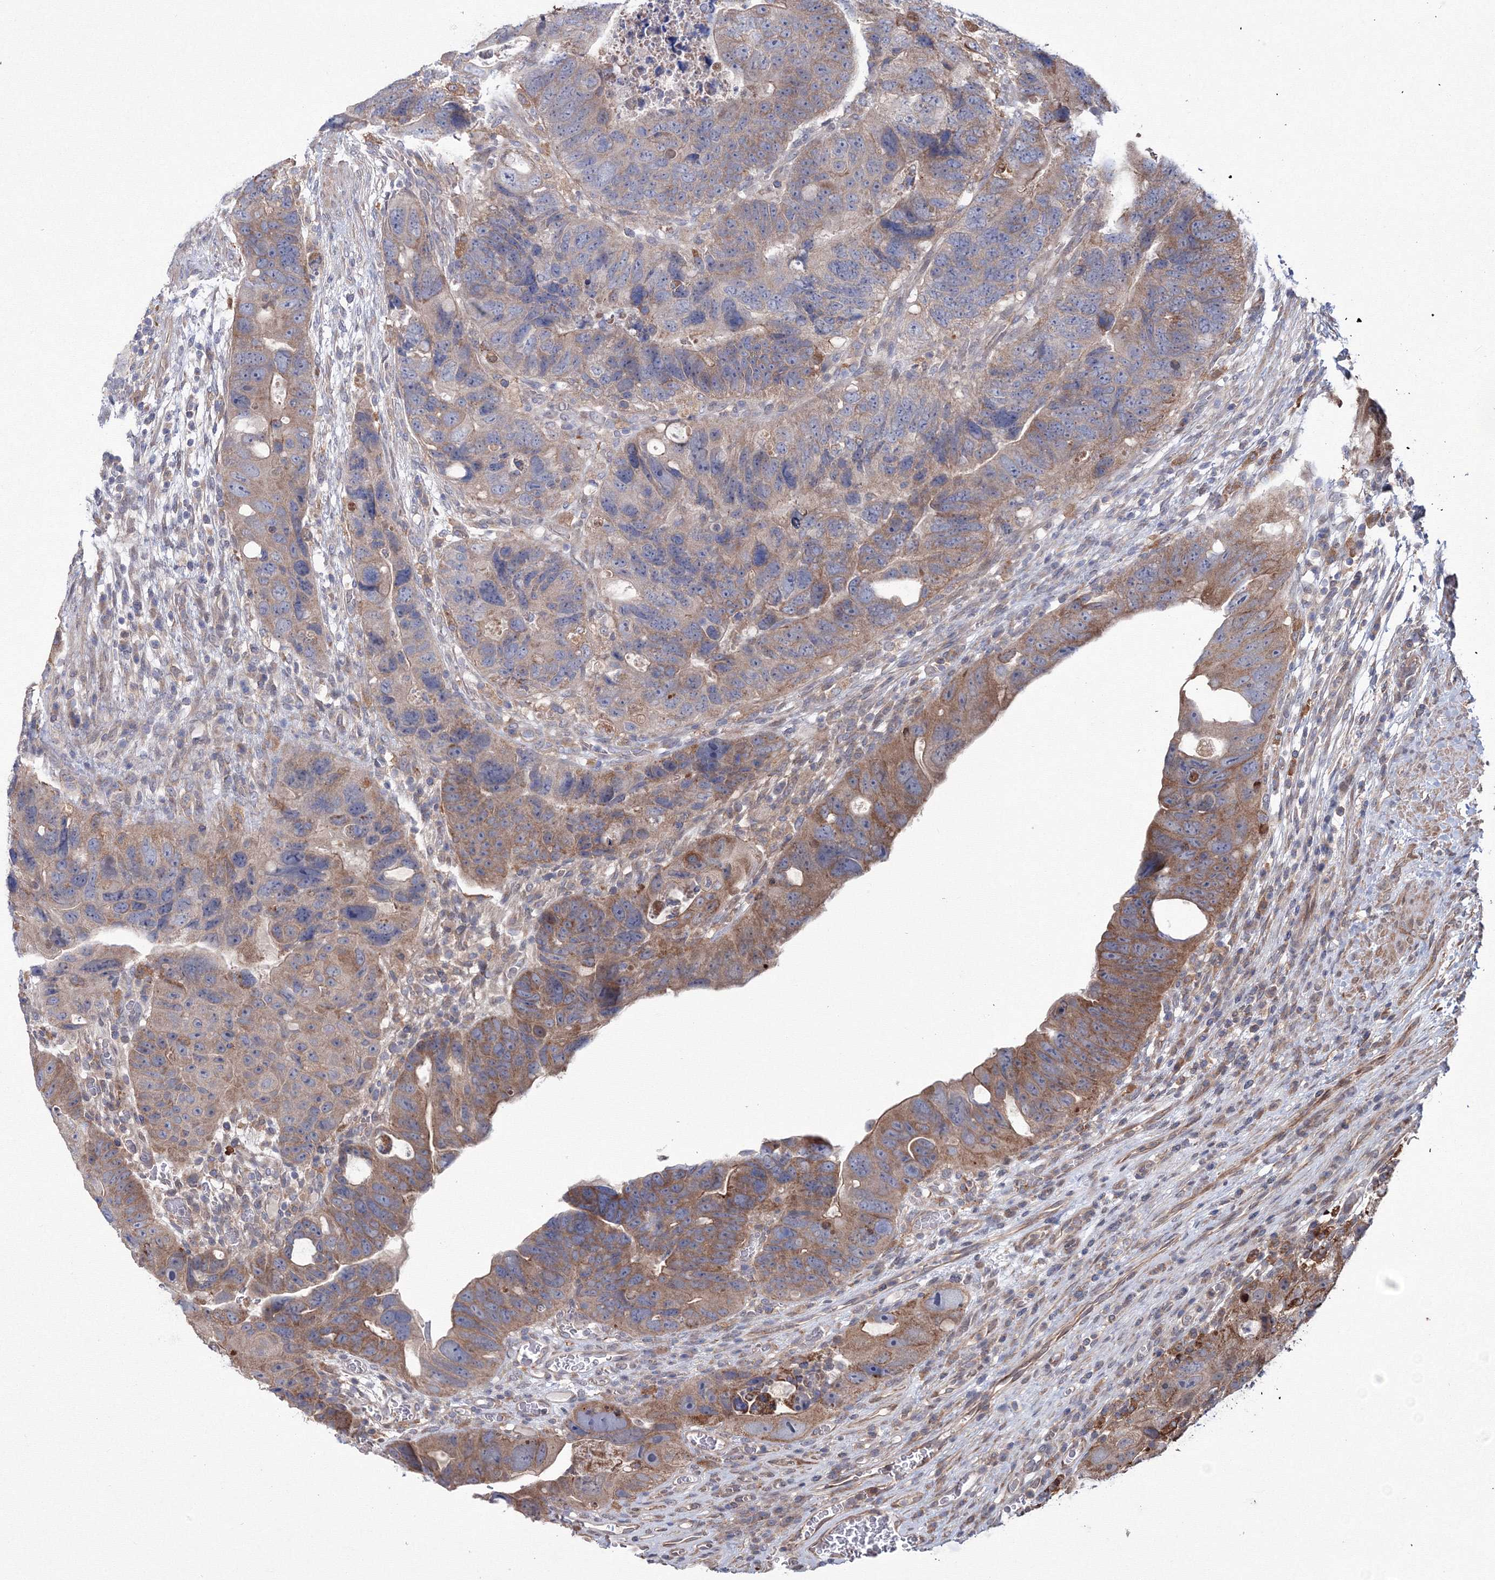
{"staining": {"intensity": "moderate", "quantity": ">75%", "location": "cytoplasmic/membranous"}, "tissue": "colorectal cancer", "cell_type": "Tumor cells", "image_type": "cancer", "snomed": [{"axis": "morphology", "description": "Adenocarcinoma, NOS"}, {"axis": "topography", "description": "Rectum"}], "caption": "Moderate cytoplasmic/membranous staining for a protein is present in about >75% of tumor cells of colorectal cancer using IHC.", "gene": "RANBP3L", "patient": {"sex": "male", "age": 59}}